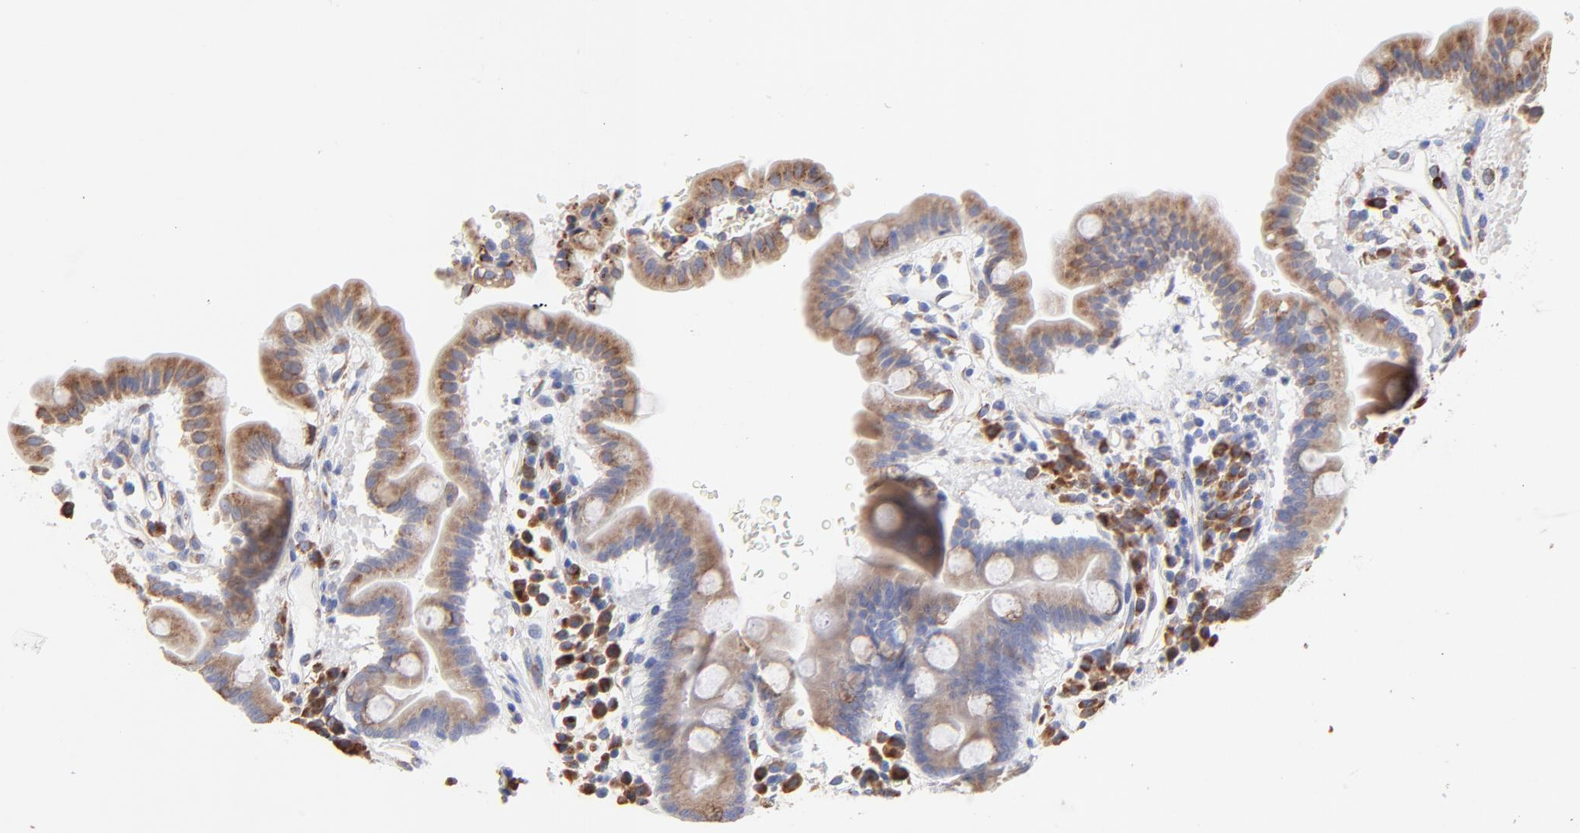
{"staining": {"intensity": "moderate", "quantity": ">75%", "location": "cytoplasmic/membranous"}, "tissue": "duodenum", "cell_type": "Glandular cells", "image_type": "normal", "snomed": [{"axis": "morphology", "description": "Normal tissue, NOS"}, {"axis": "topography", "description": "Duodenum"}], "caption": "DAB immunohistochemical staining of benign human duodenum demonstrates moderate cytoplasmic/membranous protein positivity in approximately >75% of glandular cells.", "gene": "LMAN1", "patient": {"sex": "male", "age": 50}}